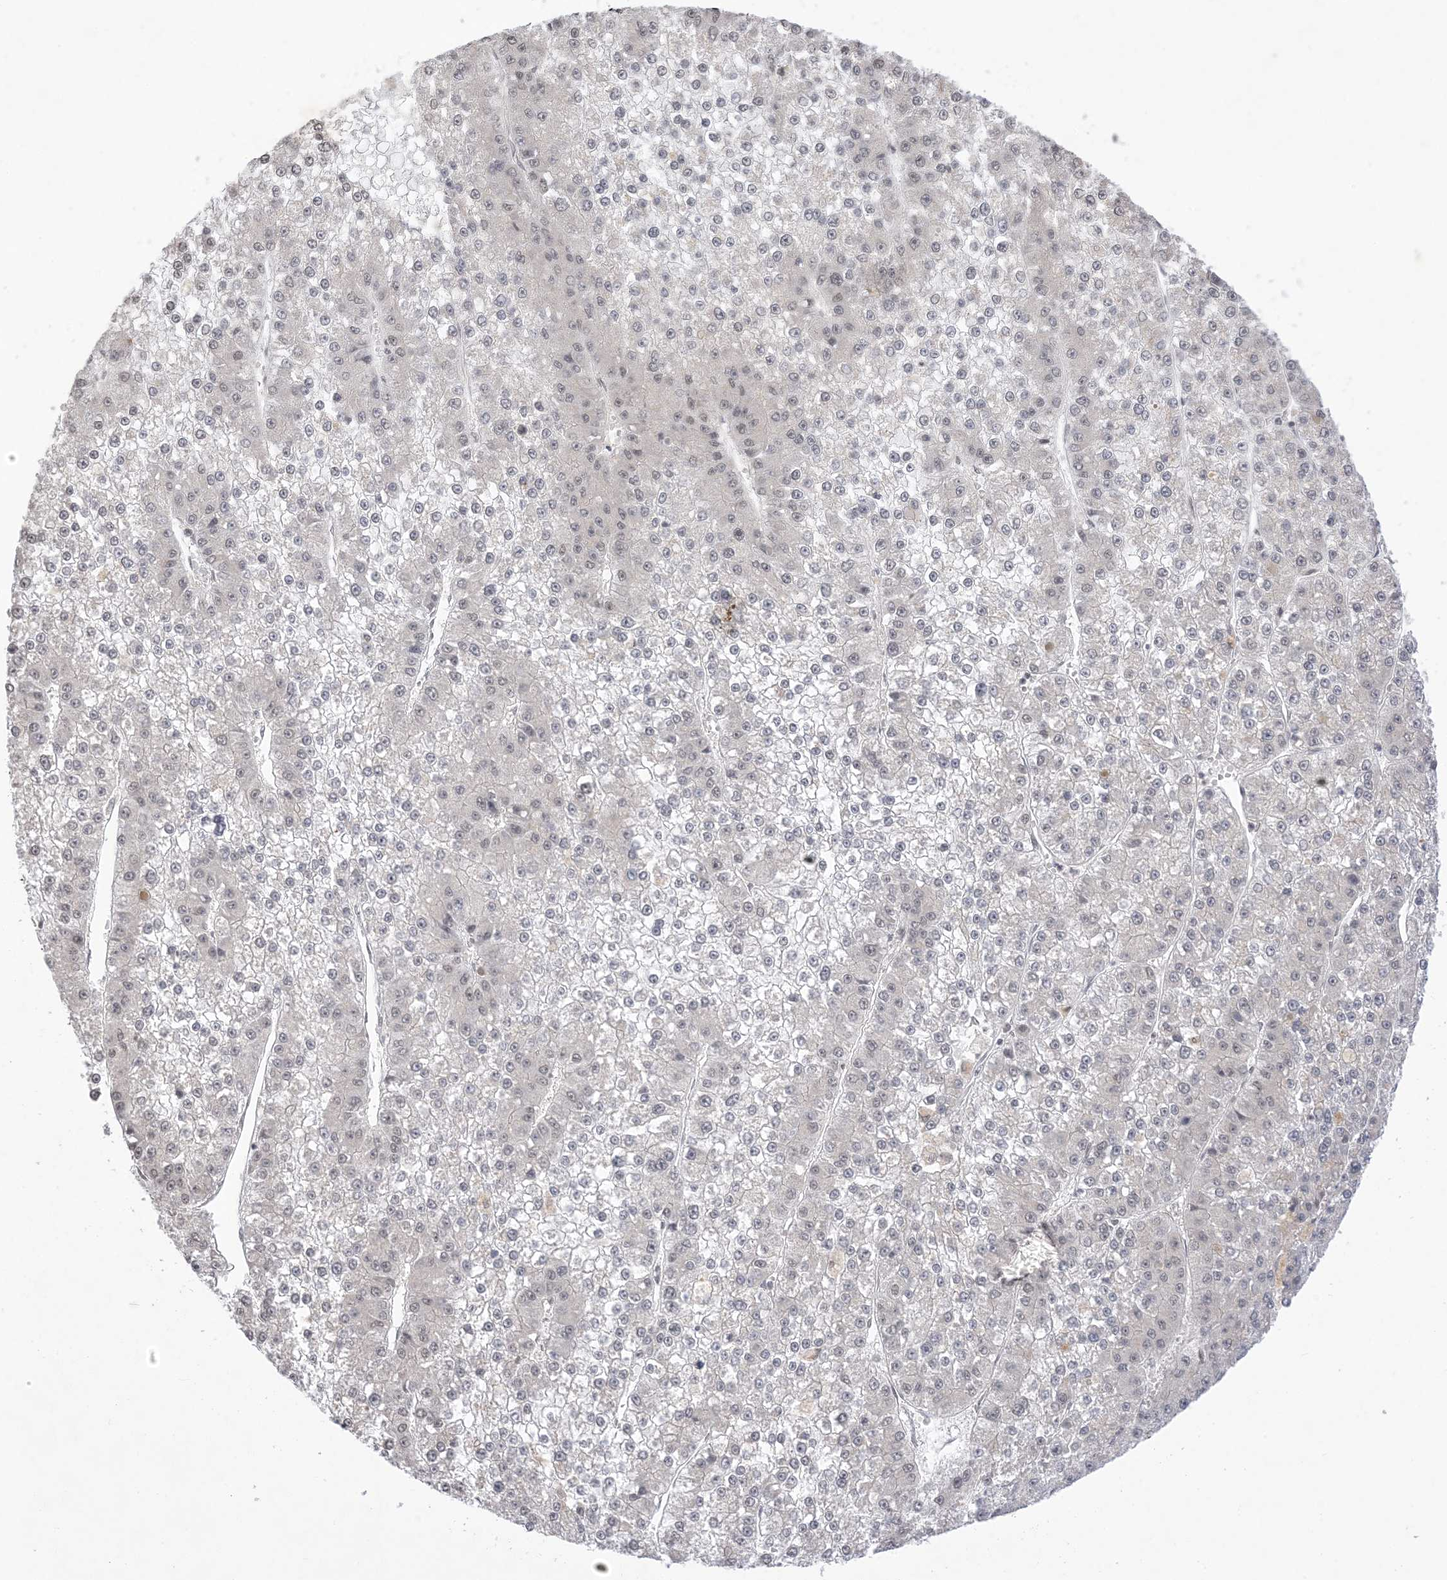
{"staining": {"intensity": "negative", "quantity": "none", "location": "none"}, "tissue": "liver cancer", "cell_type": "Tumor cells", "image_type": "cancer", "snomed": [{"axis": "morphology", "description": "Carcinoma, Hepatocellular, NOS"}, {"axis": "topography", "description": "Liver"}], "caption": "This is an IHC photomicrograph of human liver cancer. There is no positivity in tumor cells.", "gene": "RANBP9", "patient": {"sex": "female", "age": 73}}